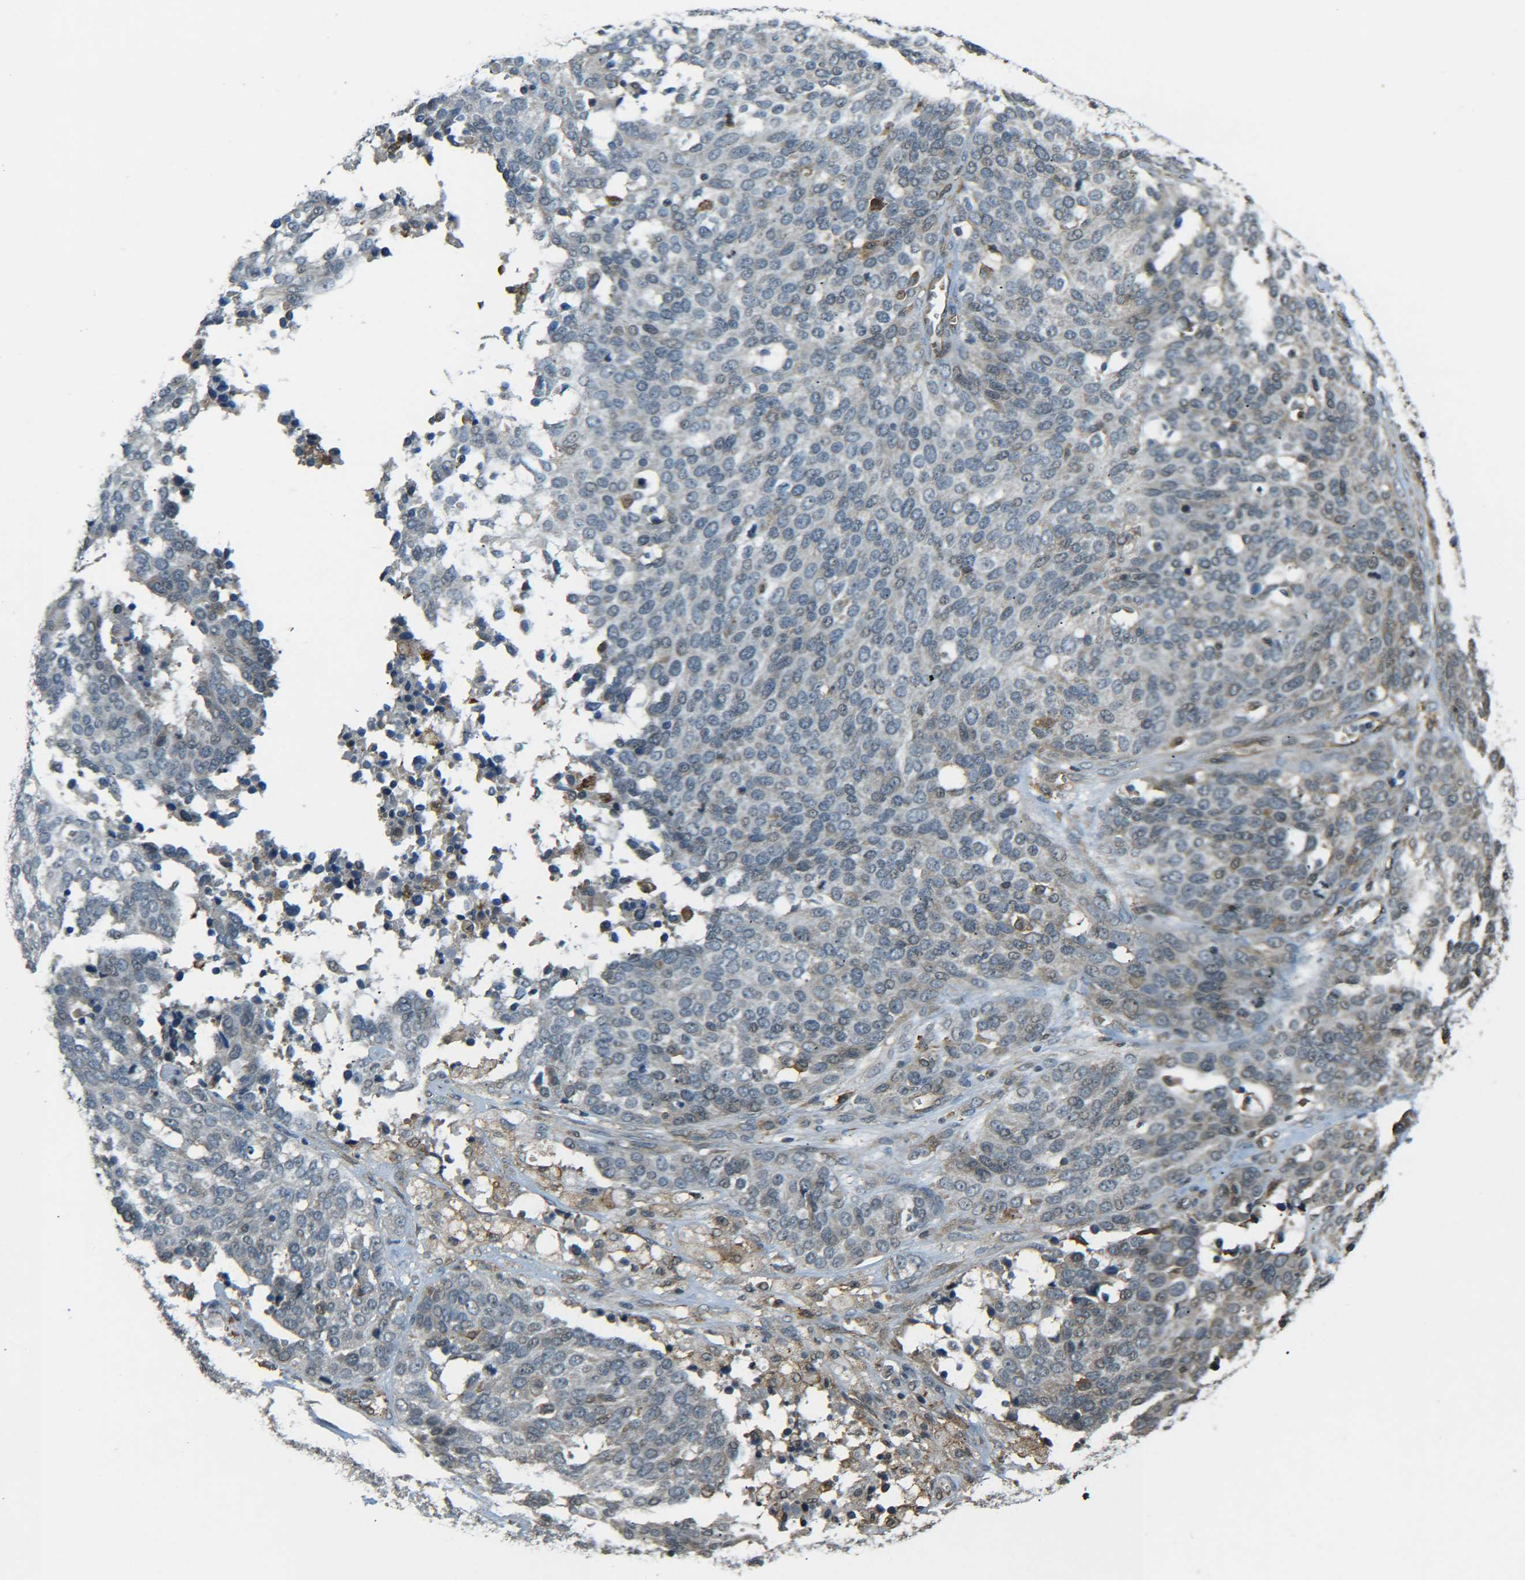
{"staining": {"intensity": "negative", "quantity": "none", "location": "none"}, "tissue": "ovarian cancer", "cell_type": "Tumor cells", "image_type": "cancer", "snomed": [{"axis": "morphology", "description": "Cystadenocarcinoma, serous, NOS"}, {"axis": "topography", "description": "Ovary"}], "caption": "An image of human serous cystadenocarcinoma (ovarian) is negative for staining in tumor cells. (DAB immunohistochemistry, high magnification).", "gene": "DAB2", "patient": {"sex": "female", "age": 44}}